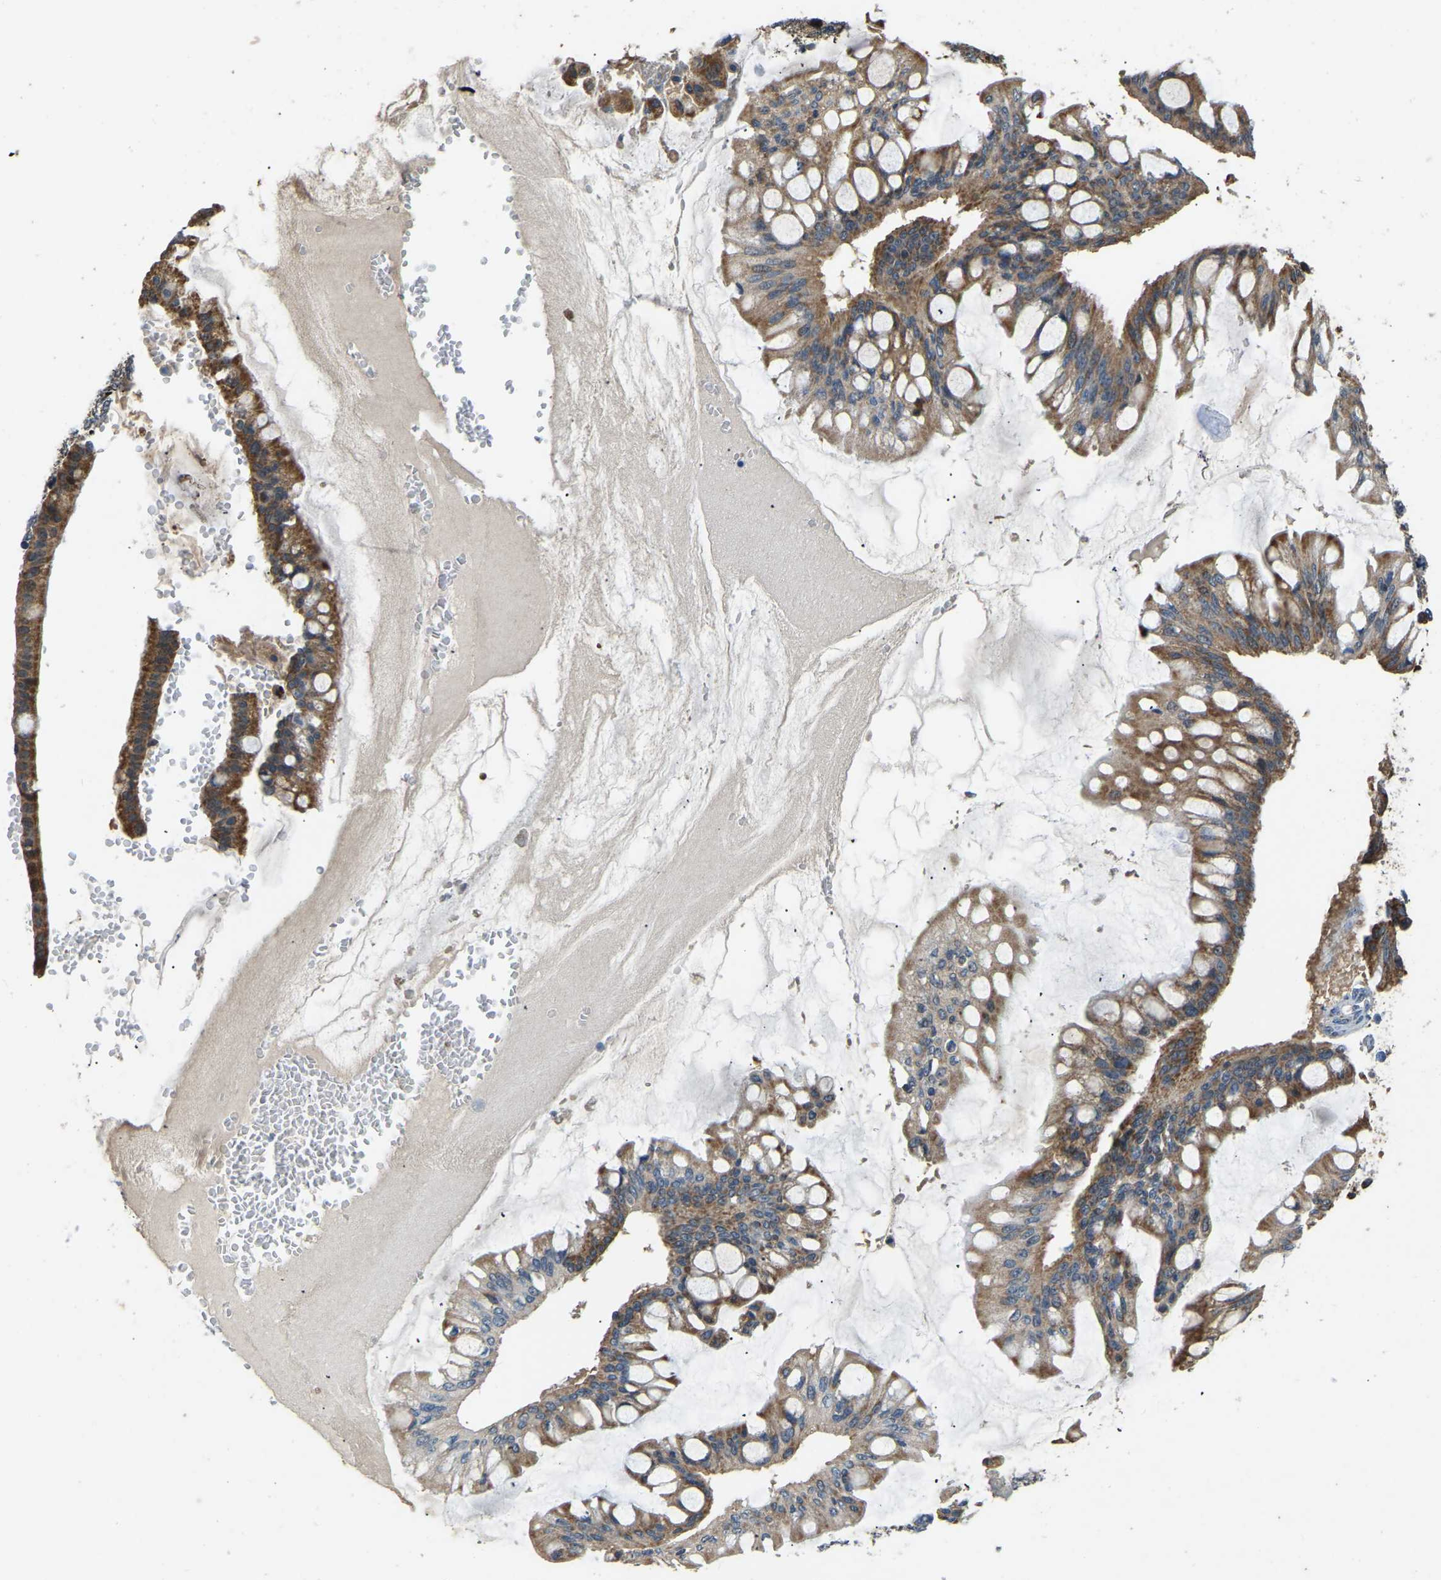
{"staining": {"intensity": "strong", "quantity": ">75%", "location": "cytoplasmic/membranous"}, "tissue": "ovarian cancer", "cell_type": "Tumor cells", "image_type": "cancer", "snomed": [{"axis": "morphology", "description": "Cystadenocarcinoma, mucinous, NOS"}, {"axis": "topography", "description": "Ovary"}], "caption": "Ovarian cancer (mucinous cystadenocarcinoma) tissue displays strong cytoplasmic/membranous expression in about >75% of tumor cells Using DAB (brown) and hematoxylin (blue) stains, captured at high magnification using brightfield microscopy.", "gene": "TUFM", "patient": {"sex": "female", "age": 73}}